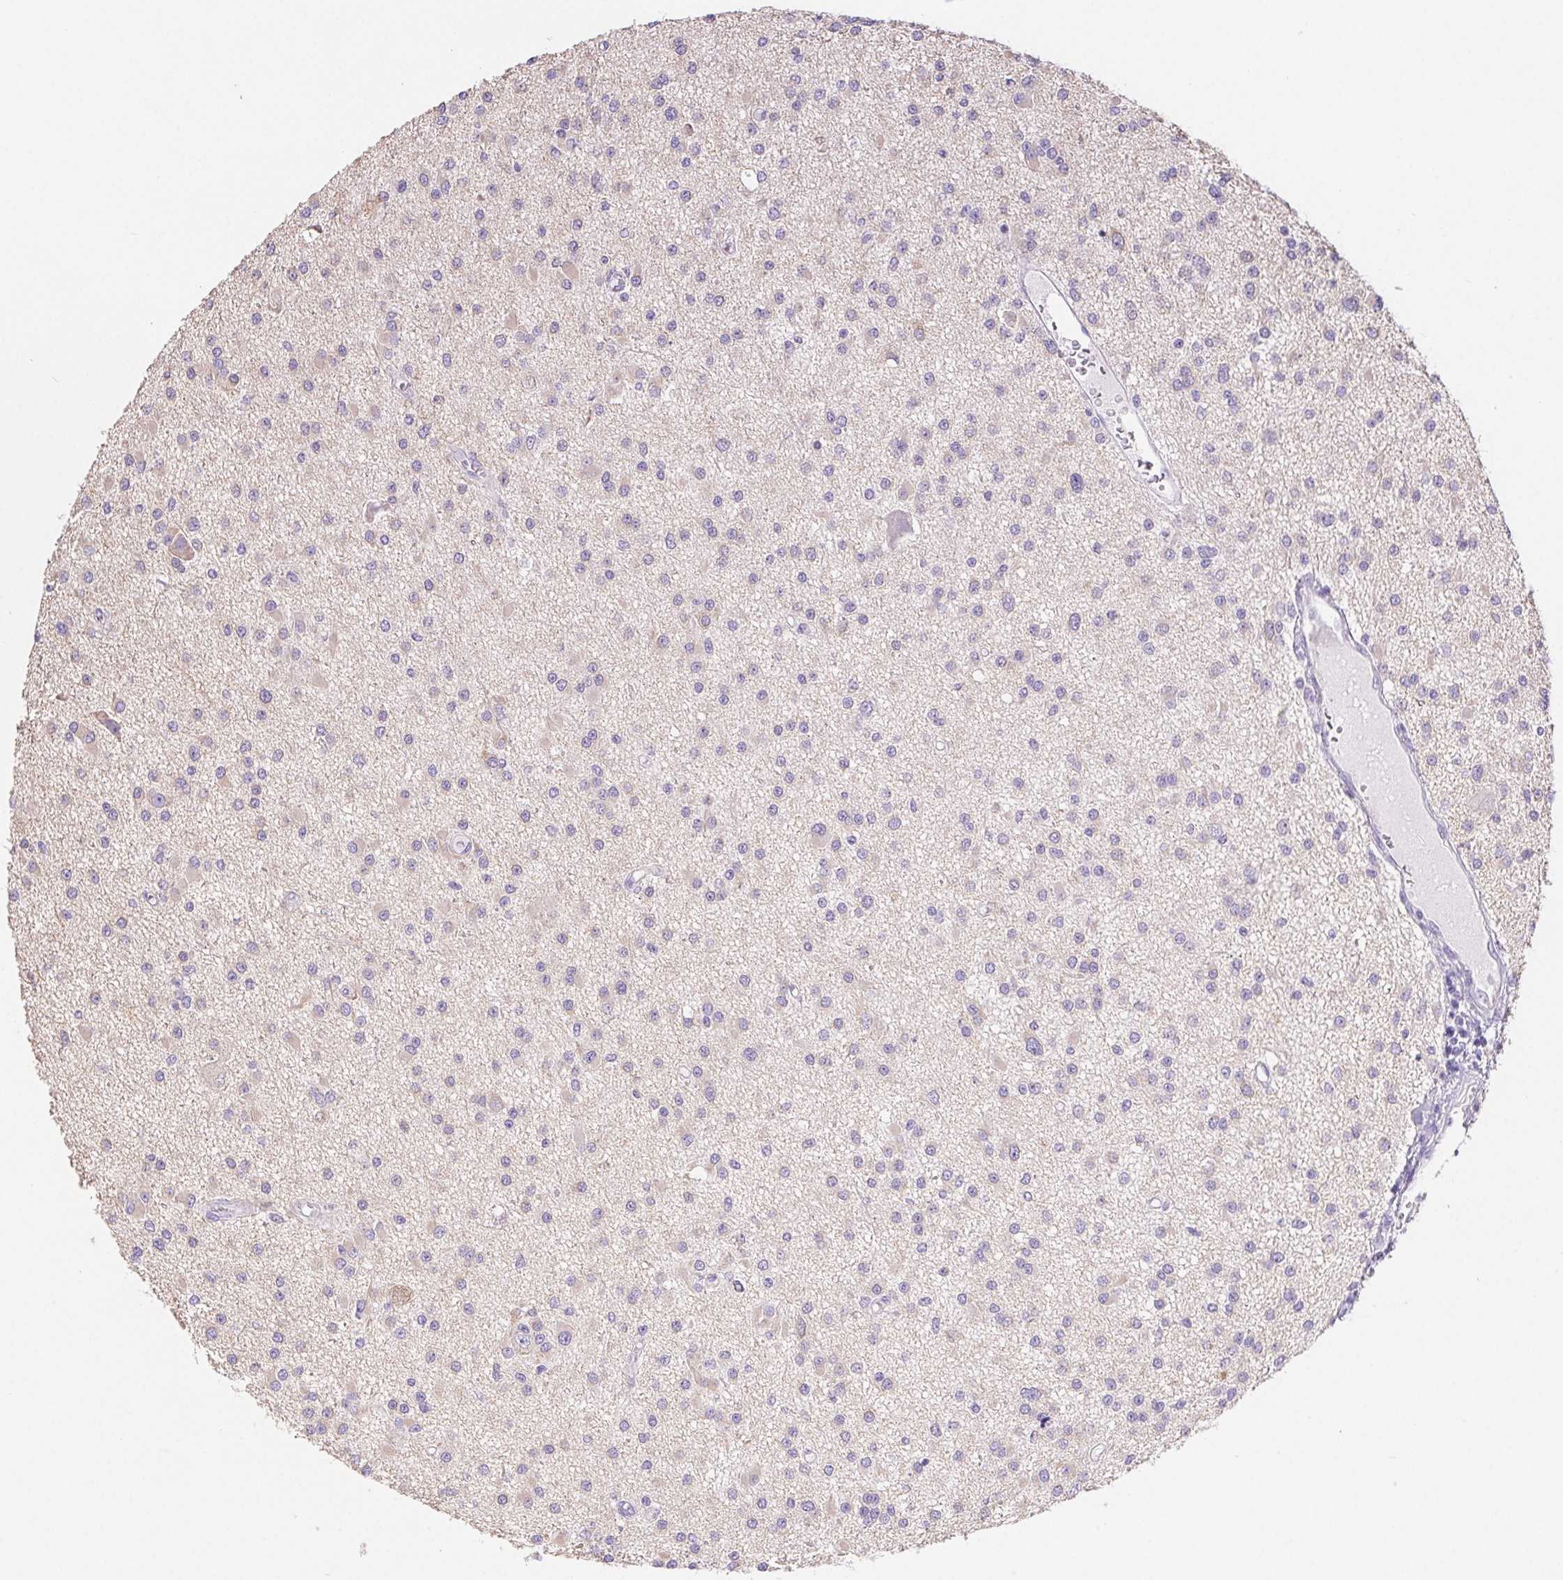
{"staining": {"intensity": "weak", "quantity": "<25%", "location": "cytoplasmic/membranous"}, "tissue": "glioma", "cell_type": "Tumor cells", "image_type": "cancer", "snomed": [{"axis": "morphology", "description": "Glioma, malignant, High grade"}, {"axis": "topography", "description": "Brain"}], "caption": "Glioma was stained to show a protein in brown. There is no significant staining in tumor cells.", "gene": "PNLIP", "patient": {"sex": "male", "age": 54}}